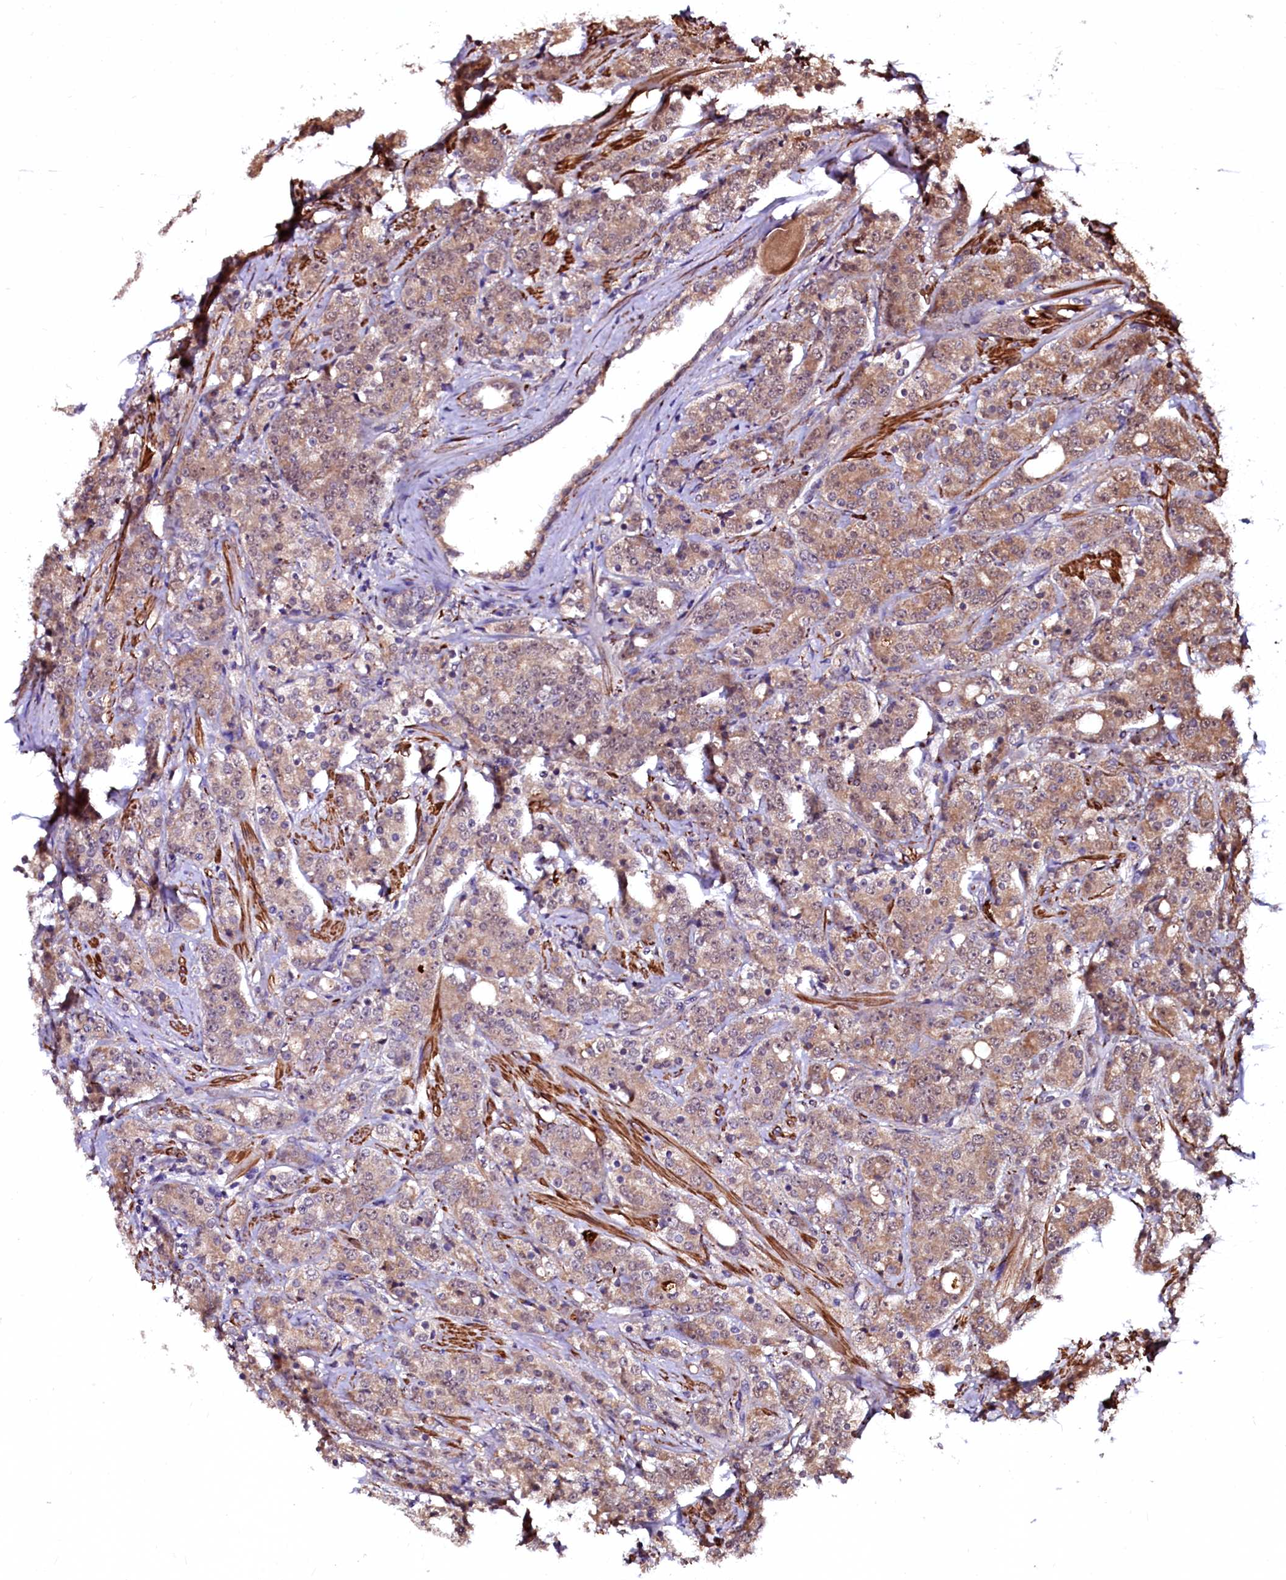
{"staining": {"intensity": "moderate", "quantity": ">75%", "location": "cytoplasmic/membranous"}, "tissue": "prostate cancer", "cell_type": "Tumor cells", "image_type": "cancer", "snomed": [{"axis": "morphology", "description": "Adenocarcinoma, High grade"}, {"axis": "topography", "description": "Prostate"}], "caption": "Adenocarcinoma (high-grade) (prostate) stained for a protein reveals moderate cytoplasmic/membranous positivity in tumor cells. (brown staining indicates protein expression, while blue staining denotes nuclei).", "gene": "N4BP1", "patient": {"sex": "male", "age": 62}}